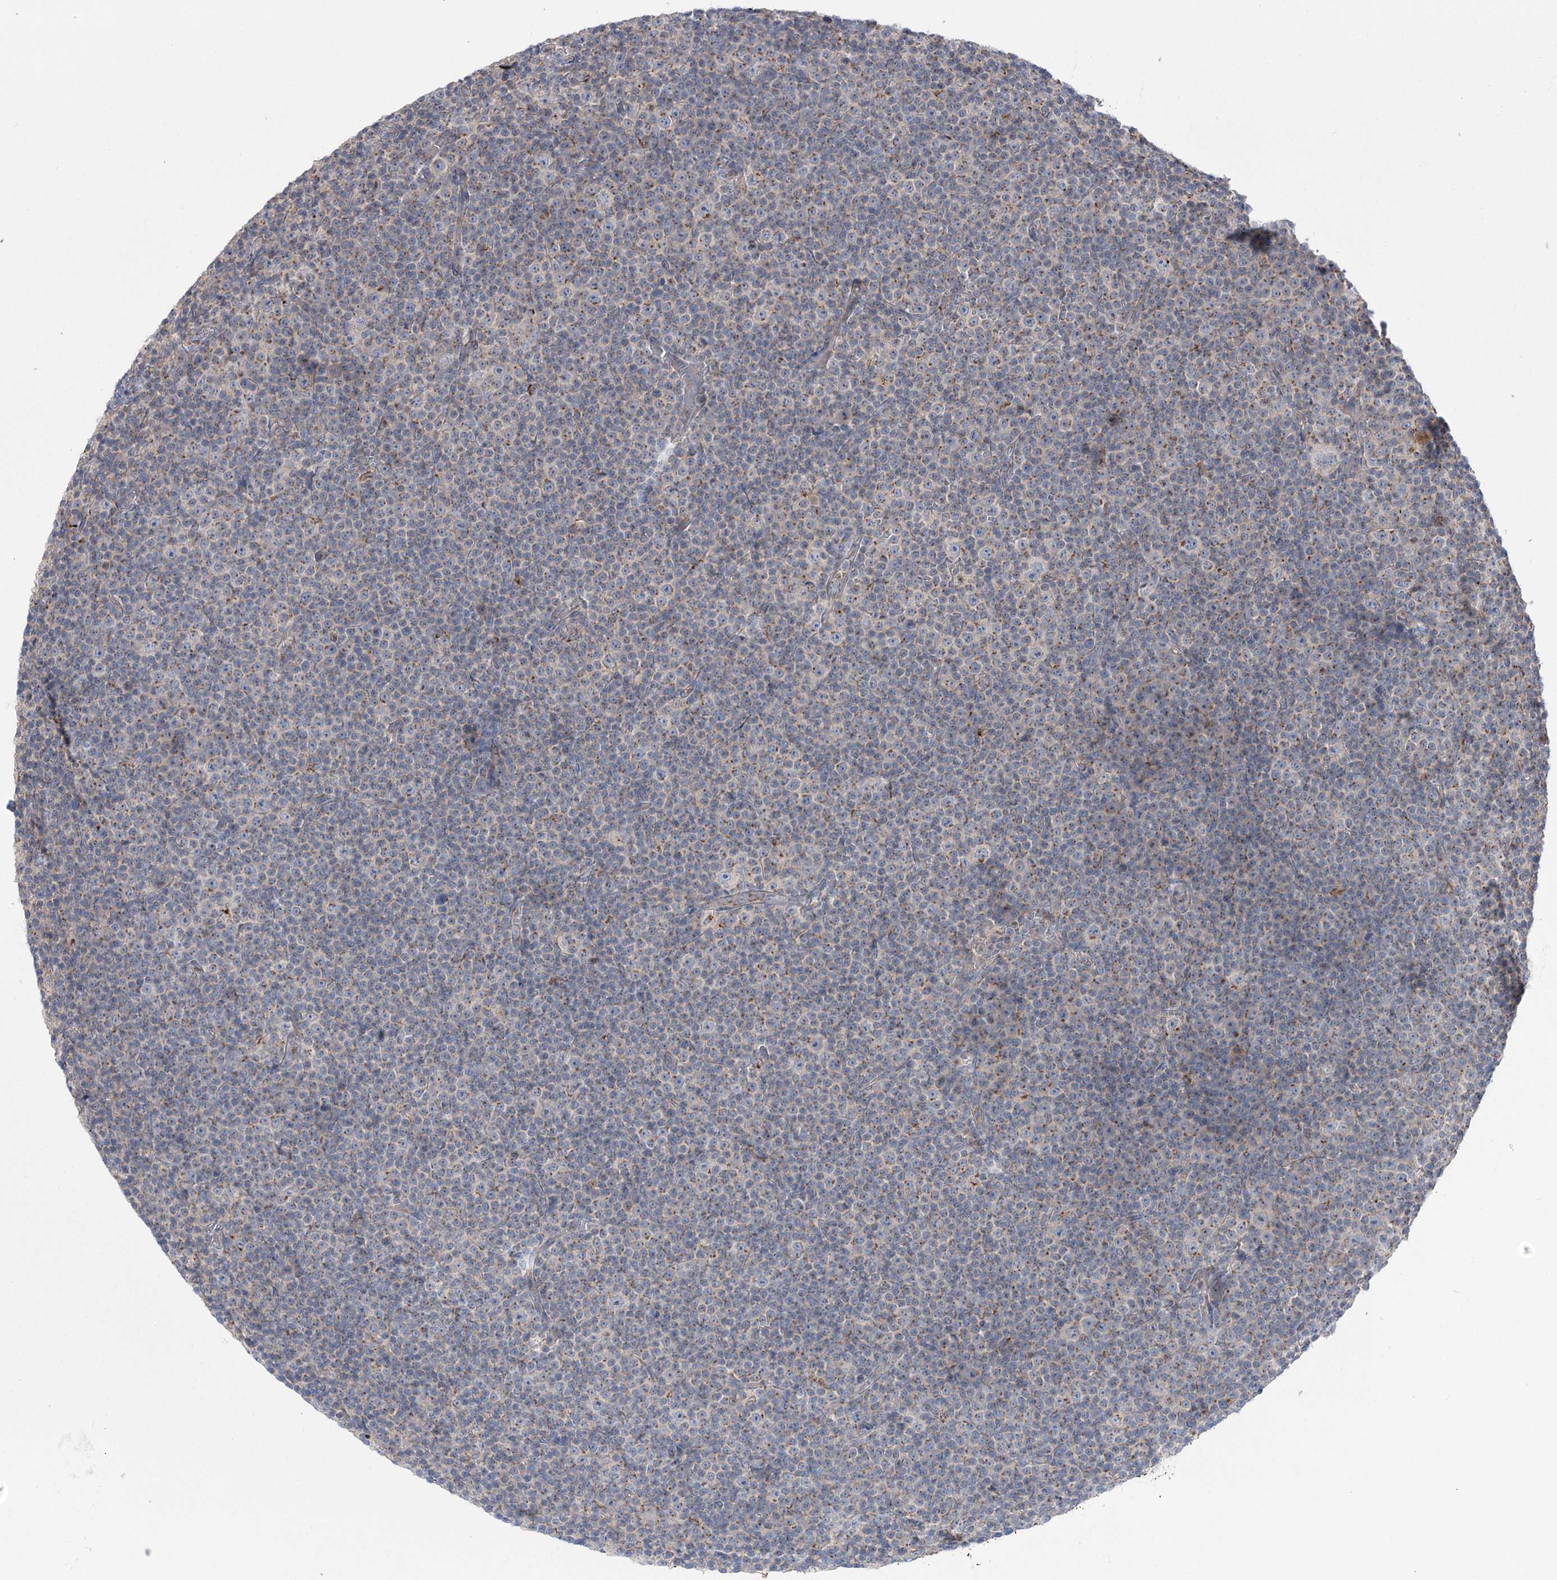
{"staining": {"intensity": "negative", "quantity": "none", "location": "none"}, "tissue": "lymphoma", "cell_type": "Tumor cells", "image_type": "cancer", "snomed": [{"axis": "morphology", "description": "Malignant lymphoma, non-Hodgkin's type, Low grade"}, {"axis": "topography", "description": "Lymph node"}], "caption": "DAB (3,3'-diaminobenzidine) immunohistochemical staining of low-grade malignant lymphoma, non-Hodgkin's type displays no significant positivity in tumor cells. The staining is performed using DAB (3,3'-diaminobenzidine) brown chromogen with nuclei counter-stained in using hematoxylin.", "gene": "GBF1", "patient": {"sex": "female", "age": 67}}